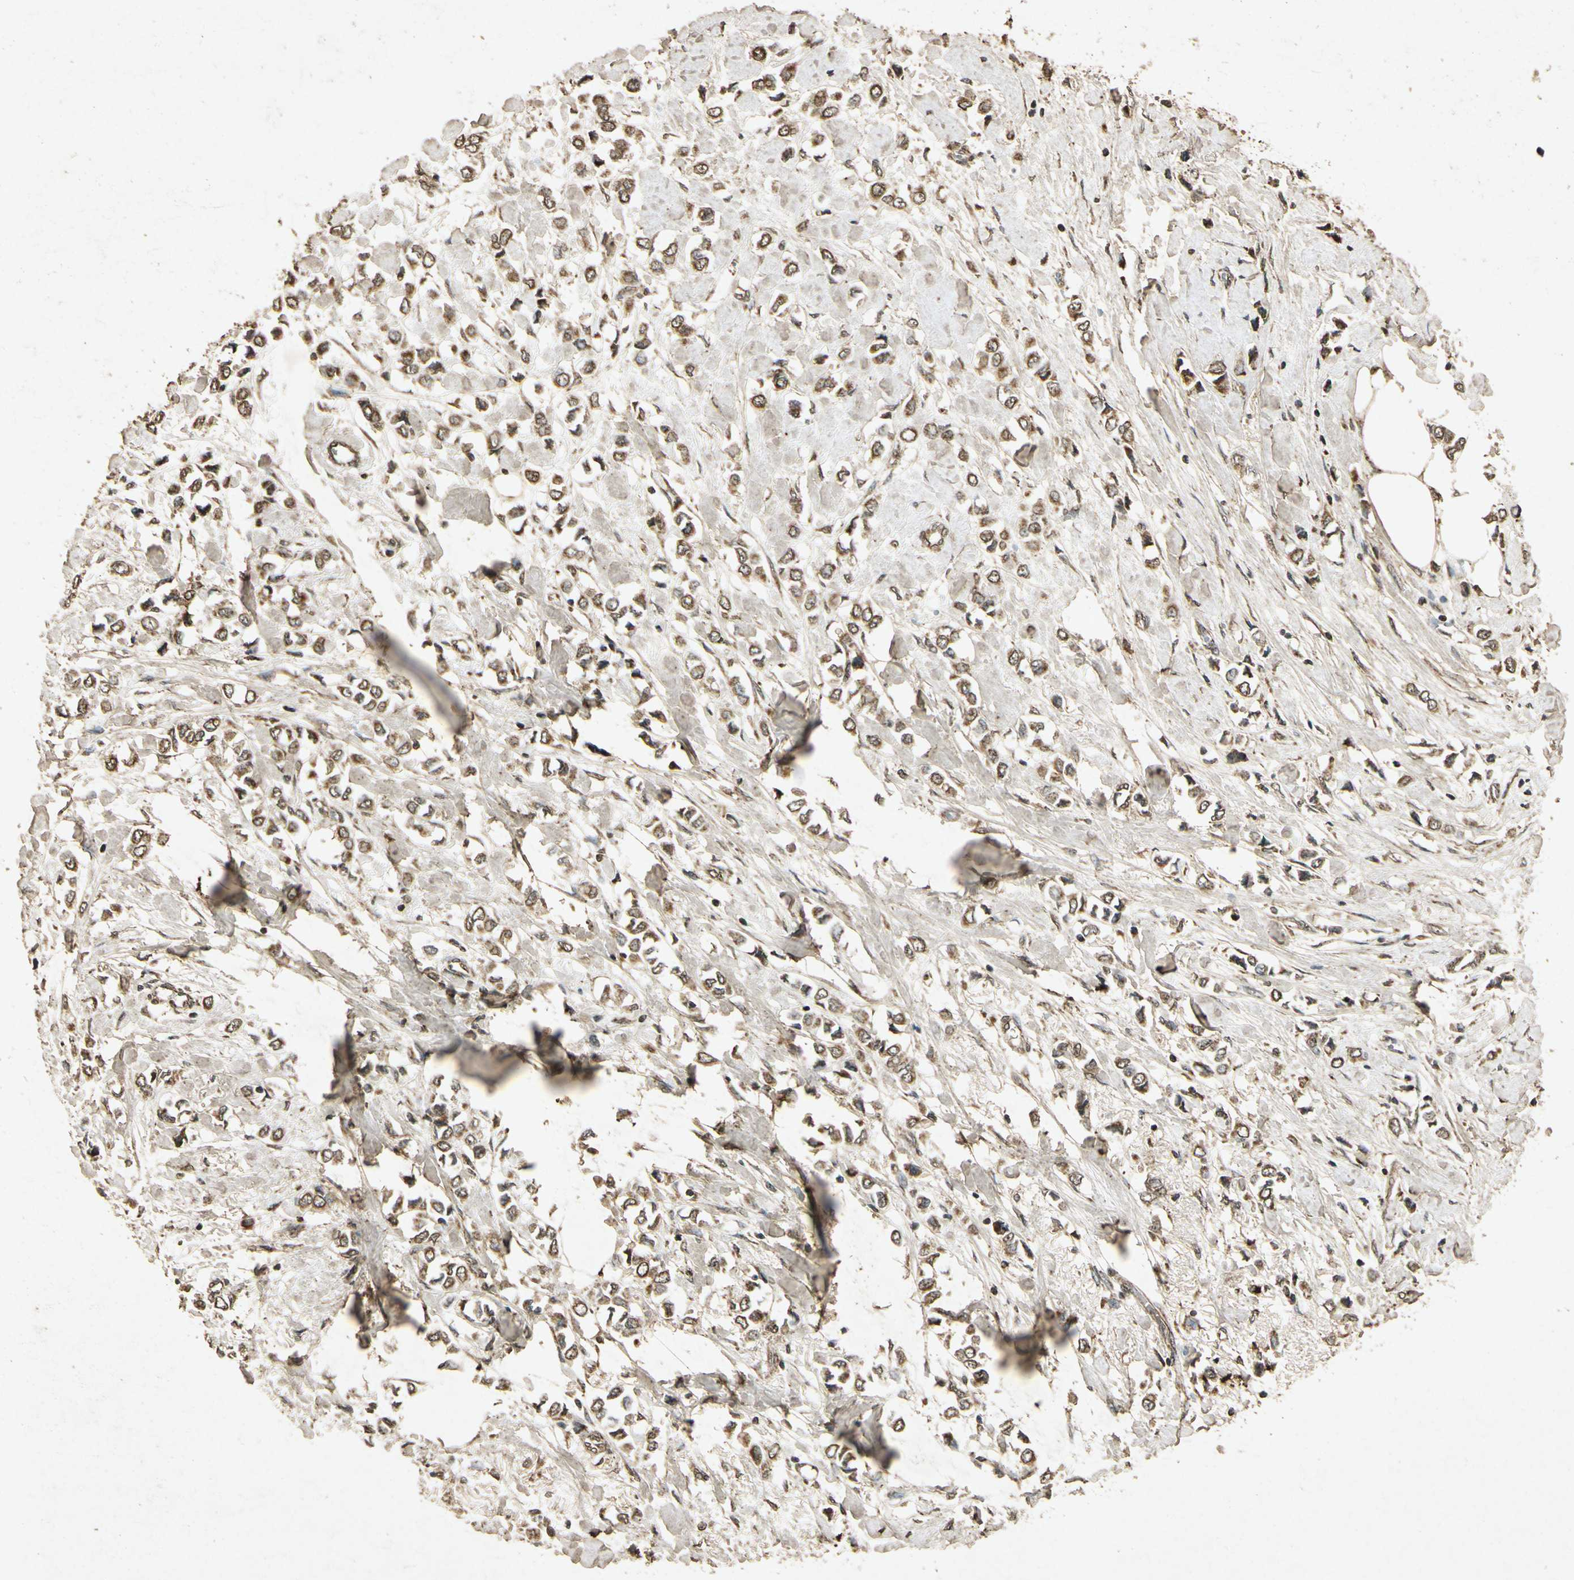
{"staining": {"intensity": "moderate", "quantity": ">75%", "location": "cytoplasmic/membranous,nuclear"}, "tissue": "breast cancer", "cell_type": "Tumor cells", "image_type": "cancer", "snomed": [{"axis": "morphology", "description": "Lobular carcinoma"}, {"axis": "topography", "description": "Breast"}], "caption": "Tumor cells demonstrate moderate cytoplasmic/membranous and nuclear expression in about >75% of cells in breast cancer.", "gene": "PRDX3", "patient": {"sex": "female", "age": 51}}